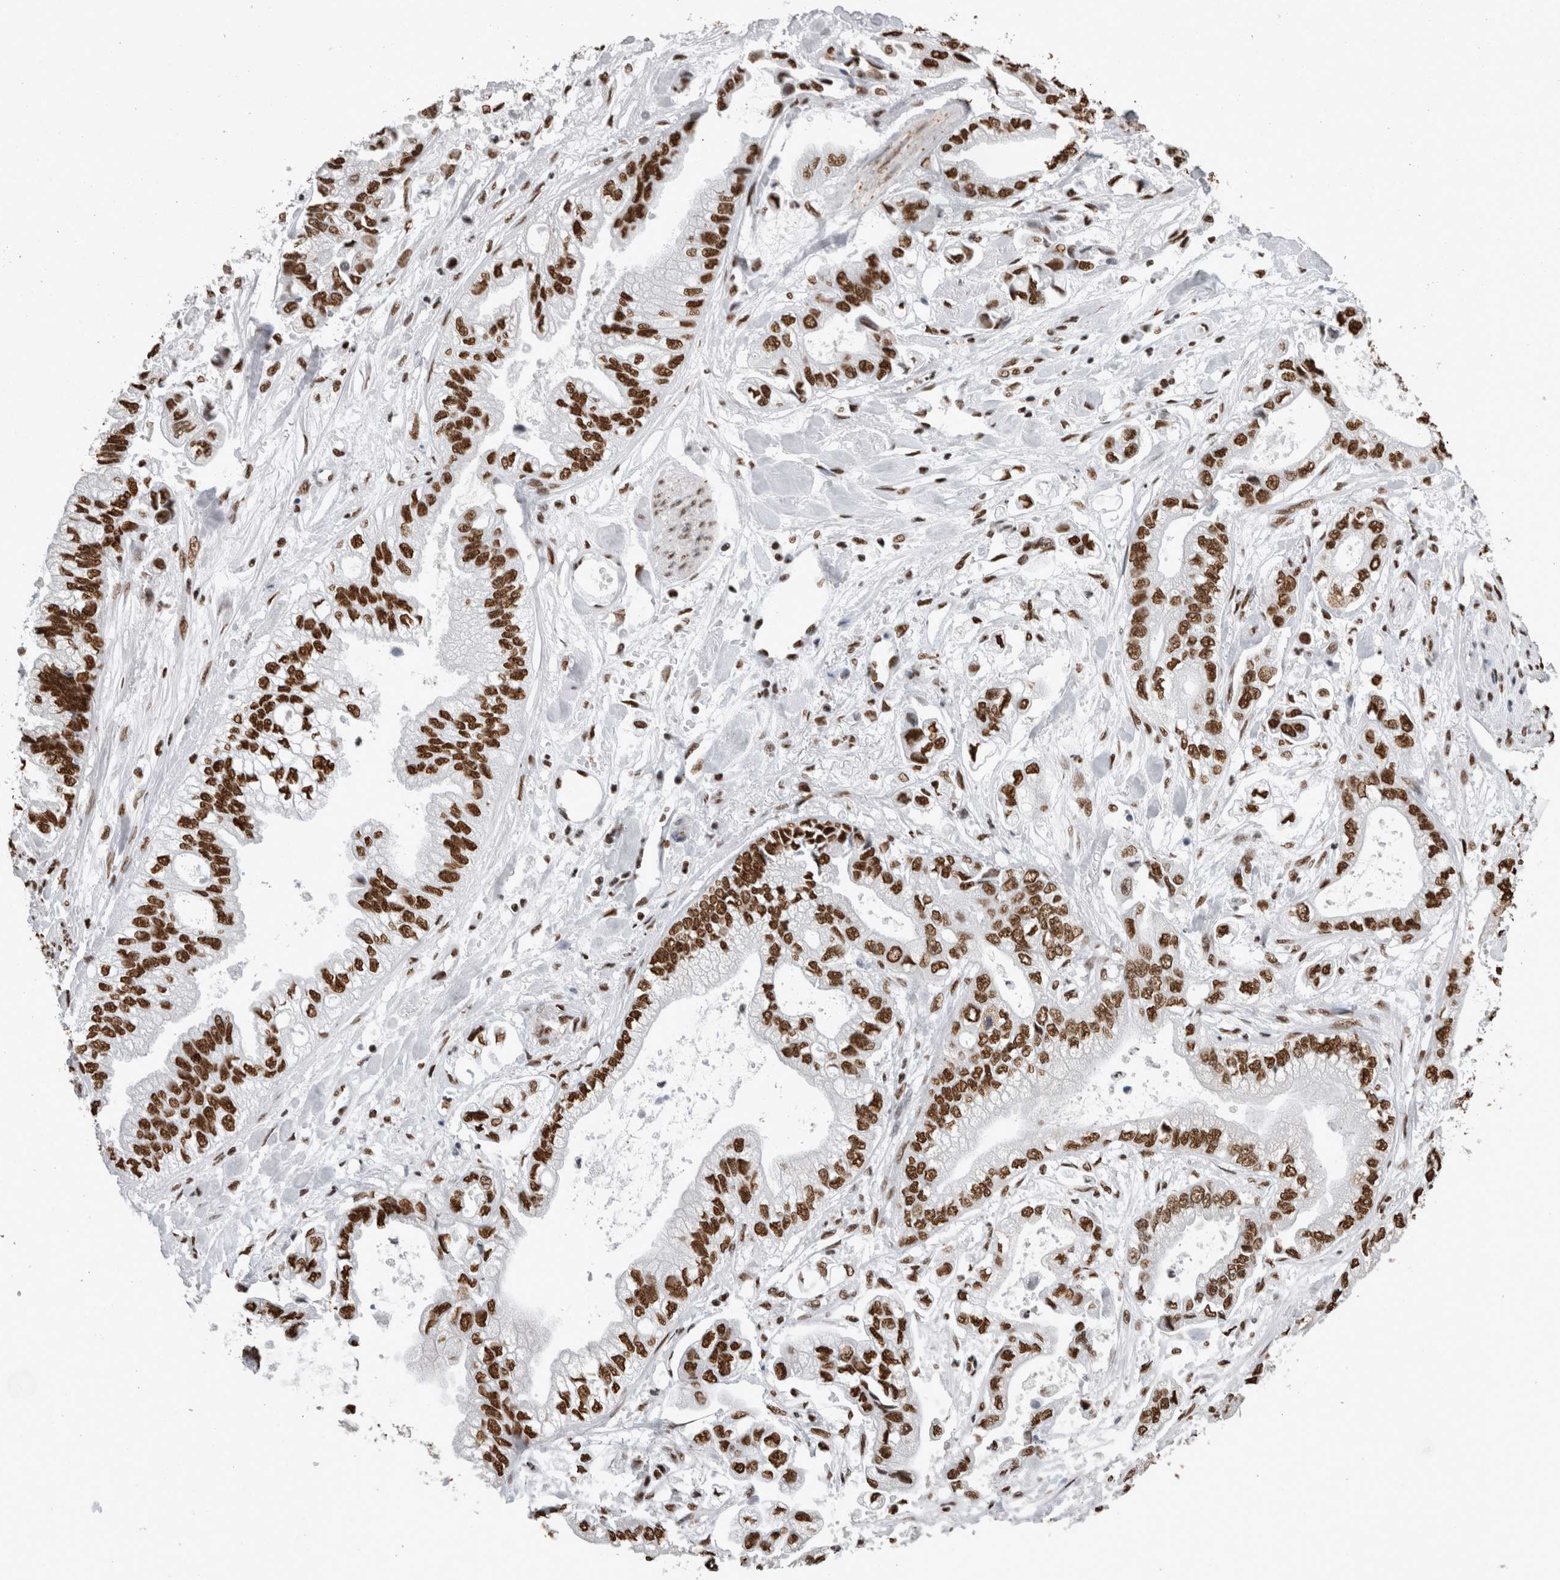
{"staining": {"intensity": "strong", "quantity": ">75%", "location": "nuclear"}, "tissue": "stomach cancer", "cell_type": "Tumor cells", "image_type": "cancer", "snomed": [{"axis": "morphology", "description": "Normal tissue, NOS"}, {"axis": "morphology", "description": "Adenocarcinoma, NOS"}, {"axis": "topography", "description": "Stomach"}], "caption": "Immunohistochemistry micrograph of human stomach cancer stained for a protein (brown), which reveals high levels of strong nuclear positivity in approximately >75% of tumor cells.", "gene": "HNRNPM", "patient": {"sex": "male", "age": 62}}